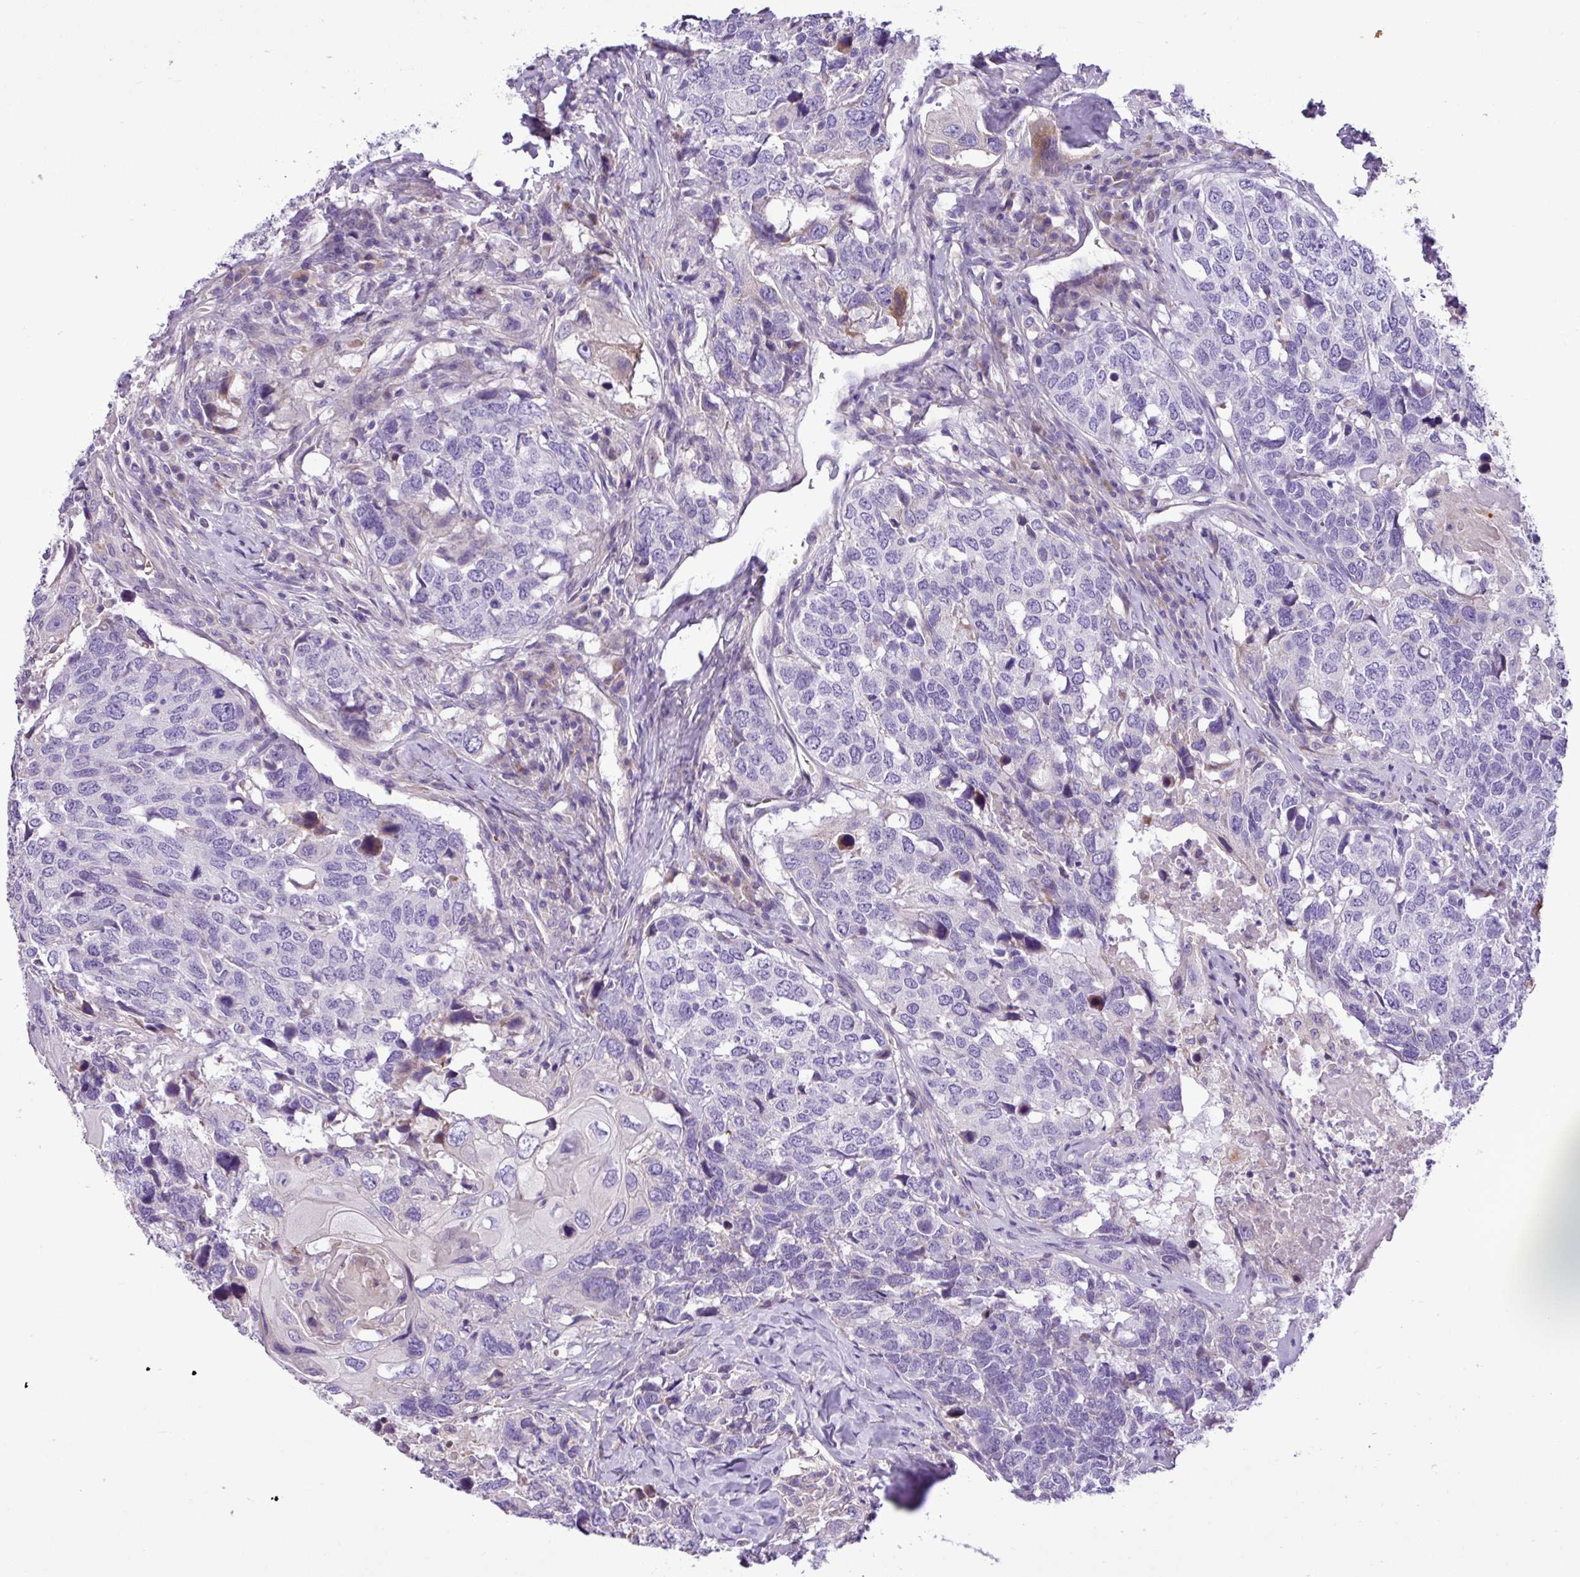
{"staining": {"intensity": "negative", "quantity": "none", "location": "none"}, "tissue": "head and neck cancer", "cell_type": "Tumor cells", "image_type": "cancer", "snomed": [{"axis": "morphology", "description": "Normal tissue, NOS"}, {"axis": "morphology", "description": "Squamous cell carcinoma, NOS"}, {"axis": "topography", "description": "Skeletal muscle"}, {"axis": "topography", "description": "Vascular tissue"}, {"axis": "topography", "description": "Peripheral nerve tissue"}, {"axis": "topography", "description": "Head-Neck"}], "caption": "Immunohistochemistry micrograph of neoplastic tissue: human squamous cell carcinoma (head and neck) stained with DAB (3,3'-diaminobenzidine) reveals no significant protein positivity in tumor cells. (Brightfield microscopy of DAB (3,3'-diaminobenzidine) immunohistochemistry (IHC) at high magnification).", "gene": "C11orf91", "patient": {"sex": "male", "age": 66}}